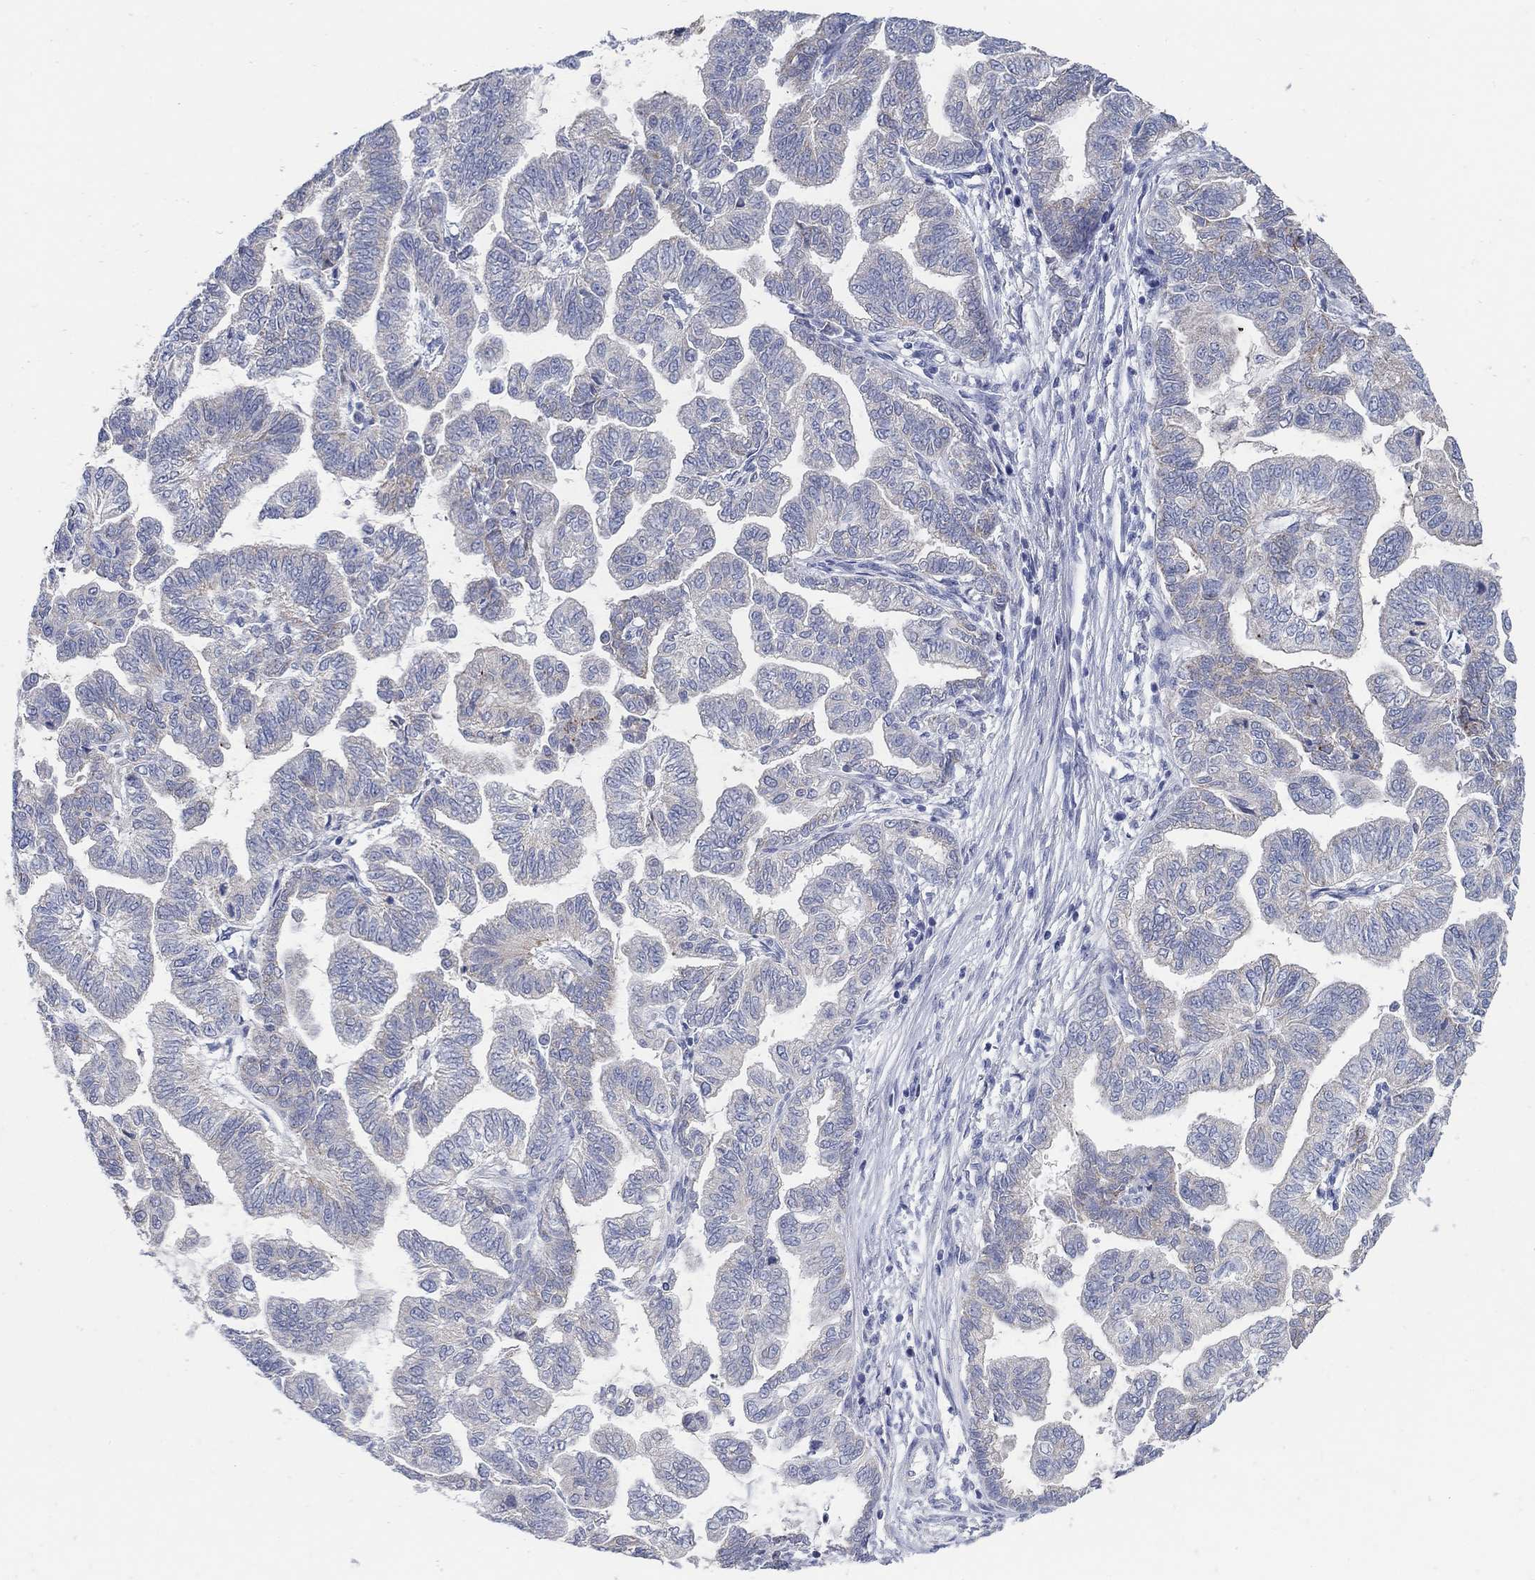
{"staining": {"intensity": "negative", "quantity": "none", "location": "none"}, "tissue": "stomach cancer", "cell_type": "Tumor cells", "image_type": "cancer", "snomed": [{"axis": "morphology", "description": "Adenocarcinoma, NOS"}, {"axis": "topography", "description": "Stomach"}], "caption": "Tumor cells show no significant staining in stomach cancer (adenocarcinoma).", "gene": "SCCPDH", "patient": {"sex": "male", "age": 83}}